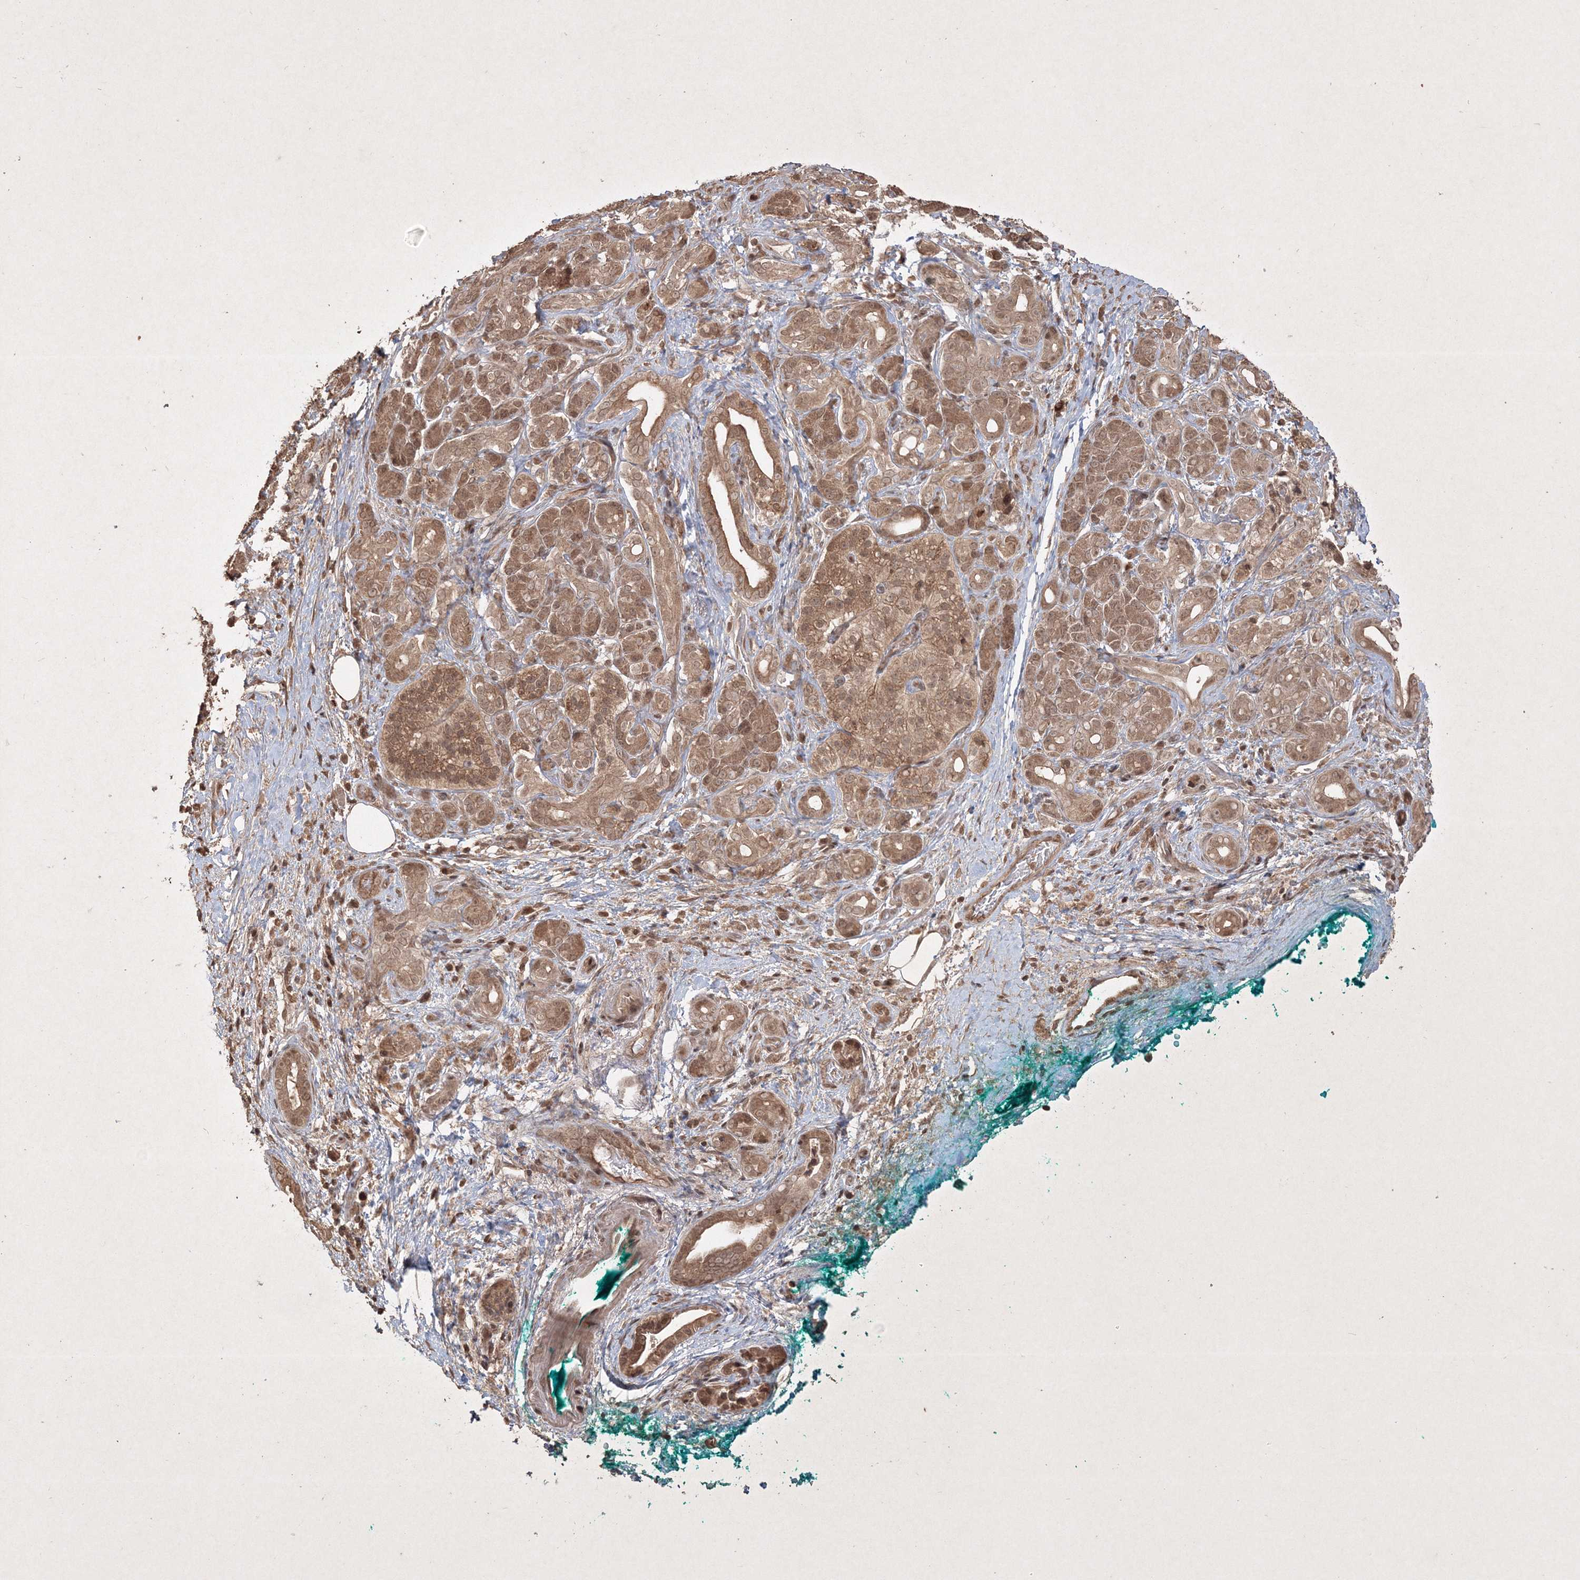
{"staining": {"intensity": "moderate", "quantity": ">75%", "location": "cytoplasmic/membranous,nuclear"}, "tissue": "pancreatic cancer", "cell_type": "Tumor cells", "image_type": "cancer", "snomed": [{"axis": "morphology", "description": "Adenocarcinoma, NOS"}, {"axis": "topography", "description": "Pancreas"}], "caption": "Pancreatic cancer (adenocarcinoma) tissue shows moderate cytoplasmic/membranous and nuclear expression in about >75% of tumor cells, visualized by immunohistochemistry.", "gene": "PELI3", "patient": {"sex": "male", "age": 78}}